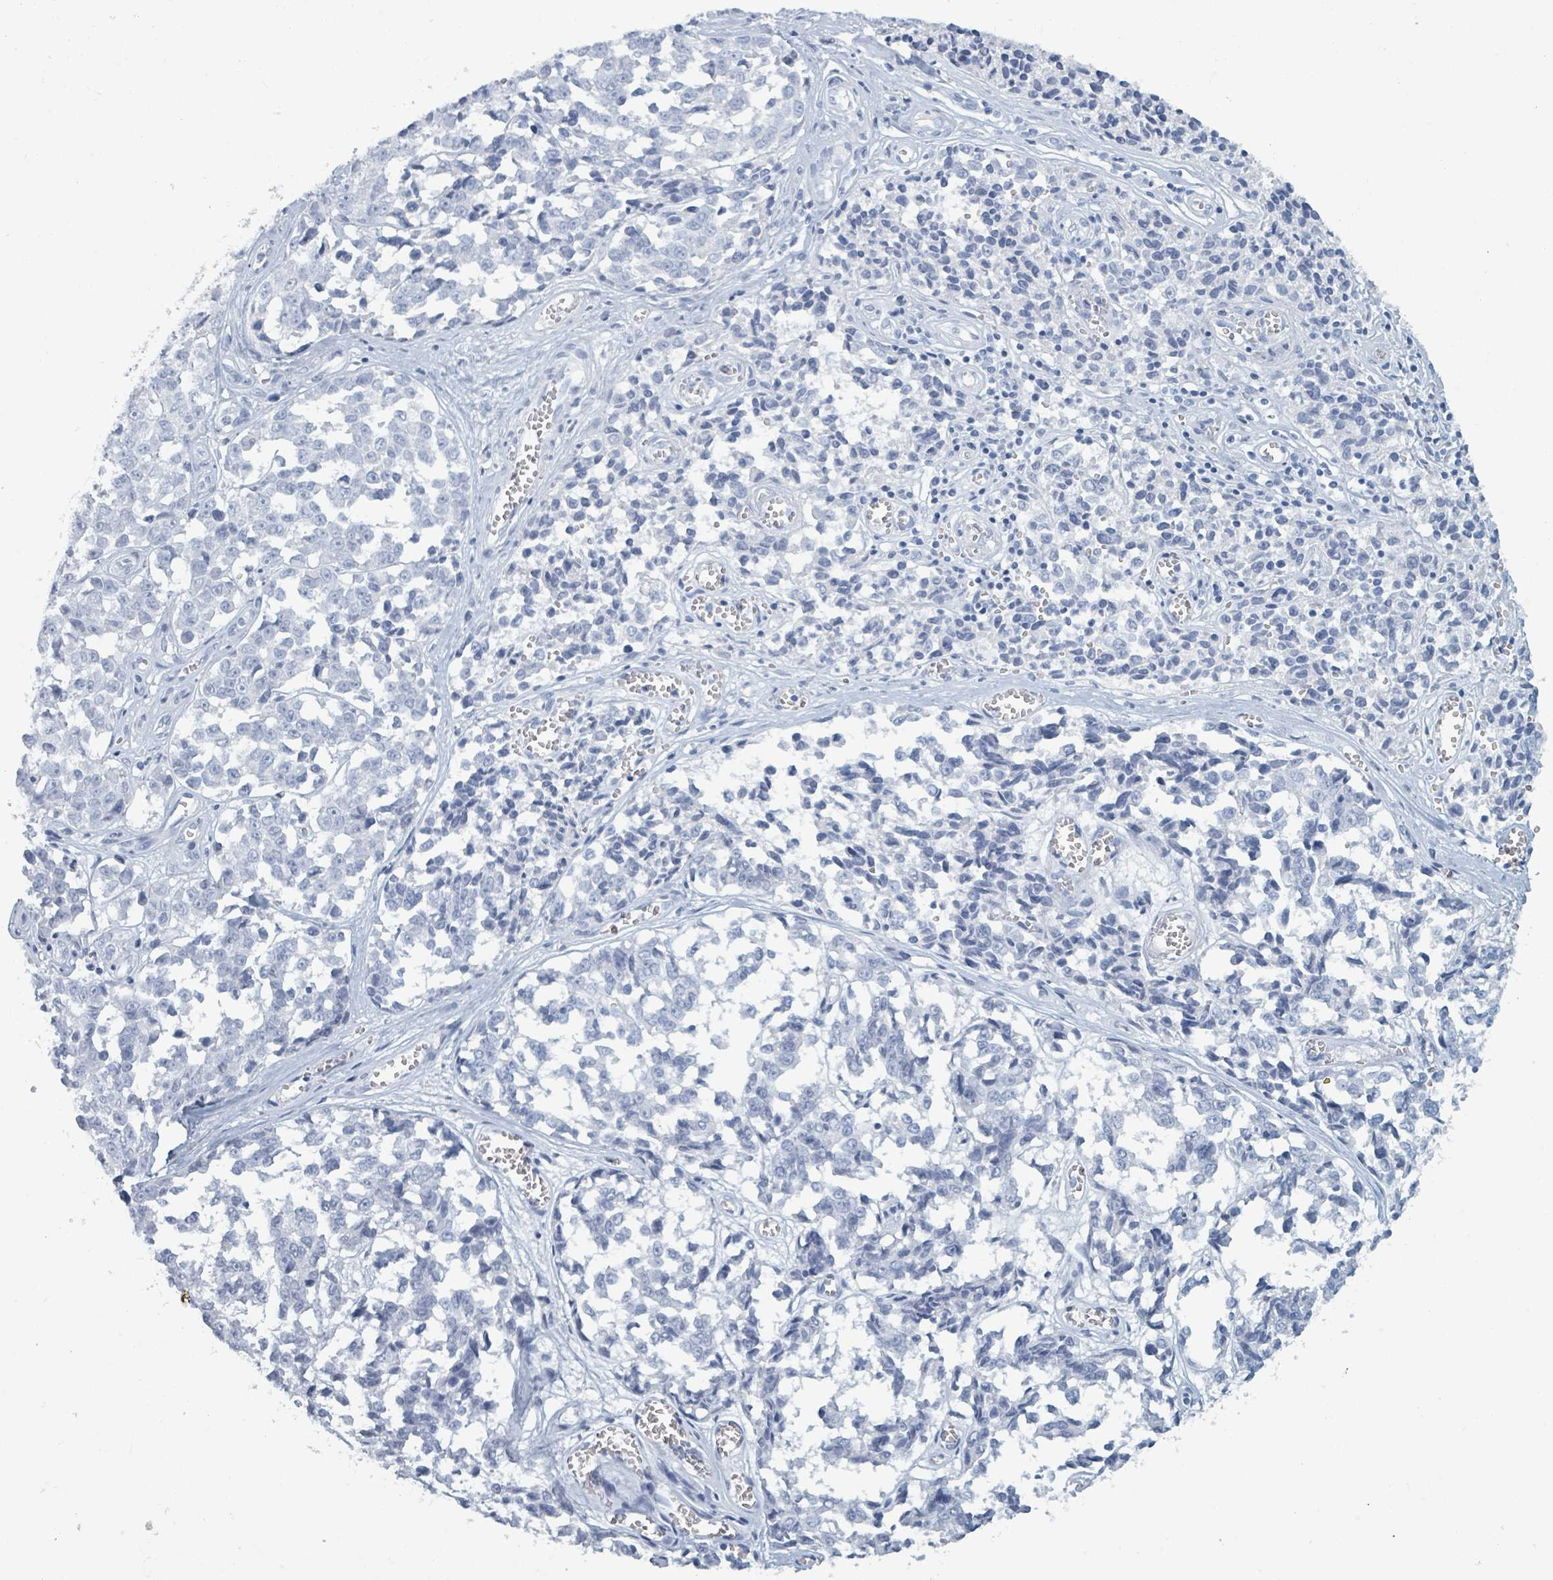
{"staining": {"intensity": "negative", "quantity": "none", "location": "none"}, "tissue": "melanoma", "cell_type": "Tumor cells", "image_type": "cancer", "snomed": [{"axis": "morphology", "description": "Malignant melanoma, NOS"}, {"axis": "topography", "description": "Skin"}], "caption": "Micrograph shows no protein staining in tumor cells of melanoma tissue. (DAB immunohistochemistry (IHC) visualized using brightfield microscopy, high magnification).", "gene": "HEATR5A", "patient": {"sex": "female", "age": 64}}